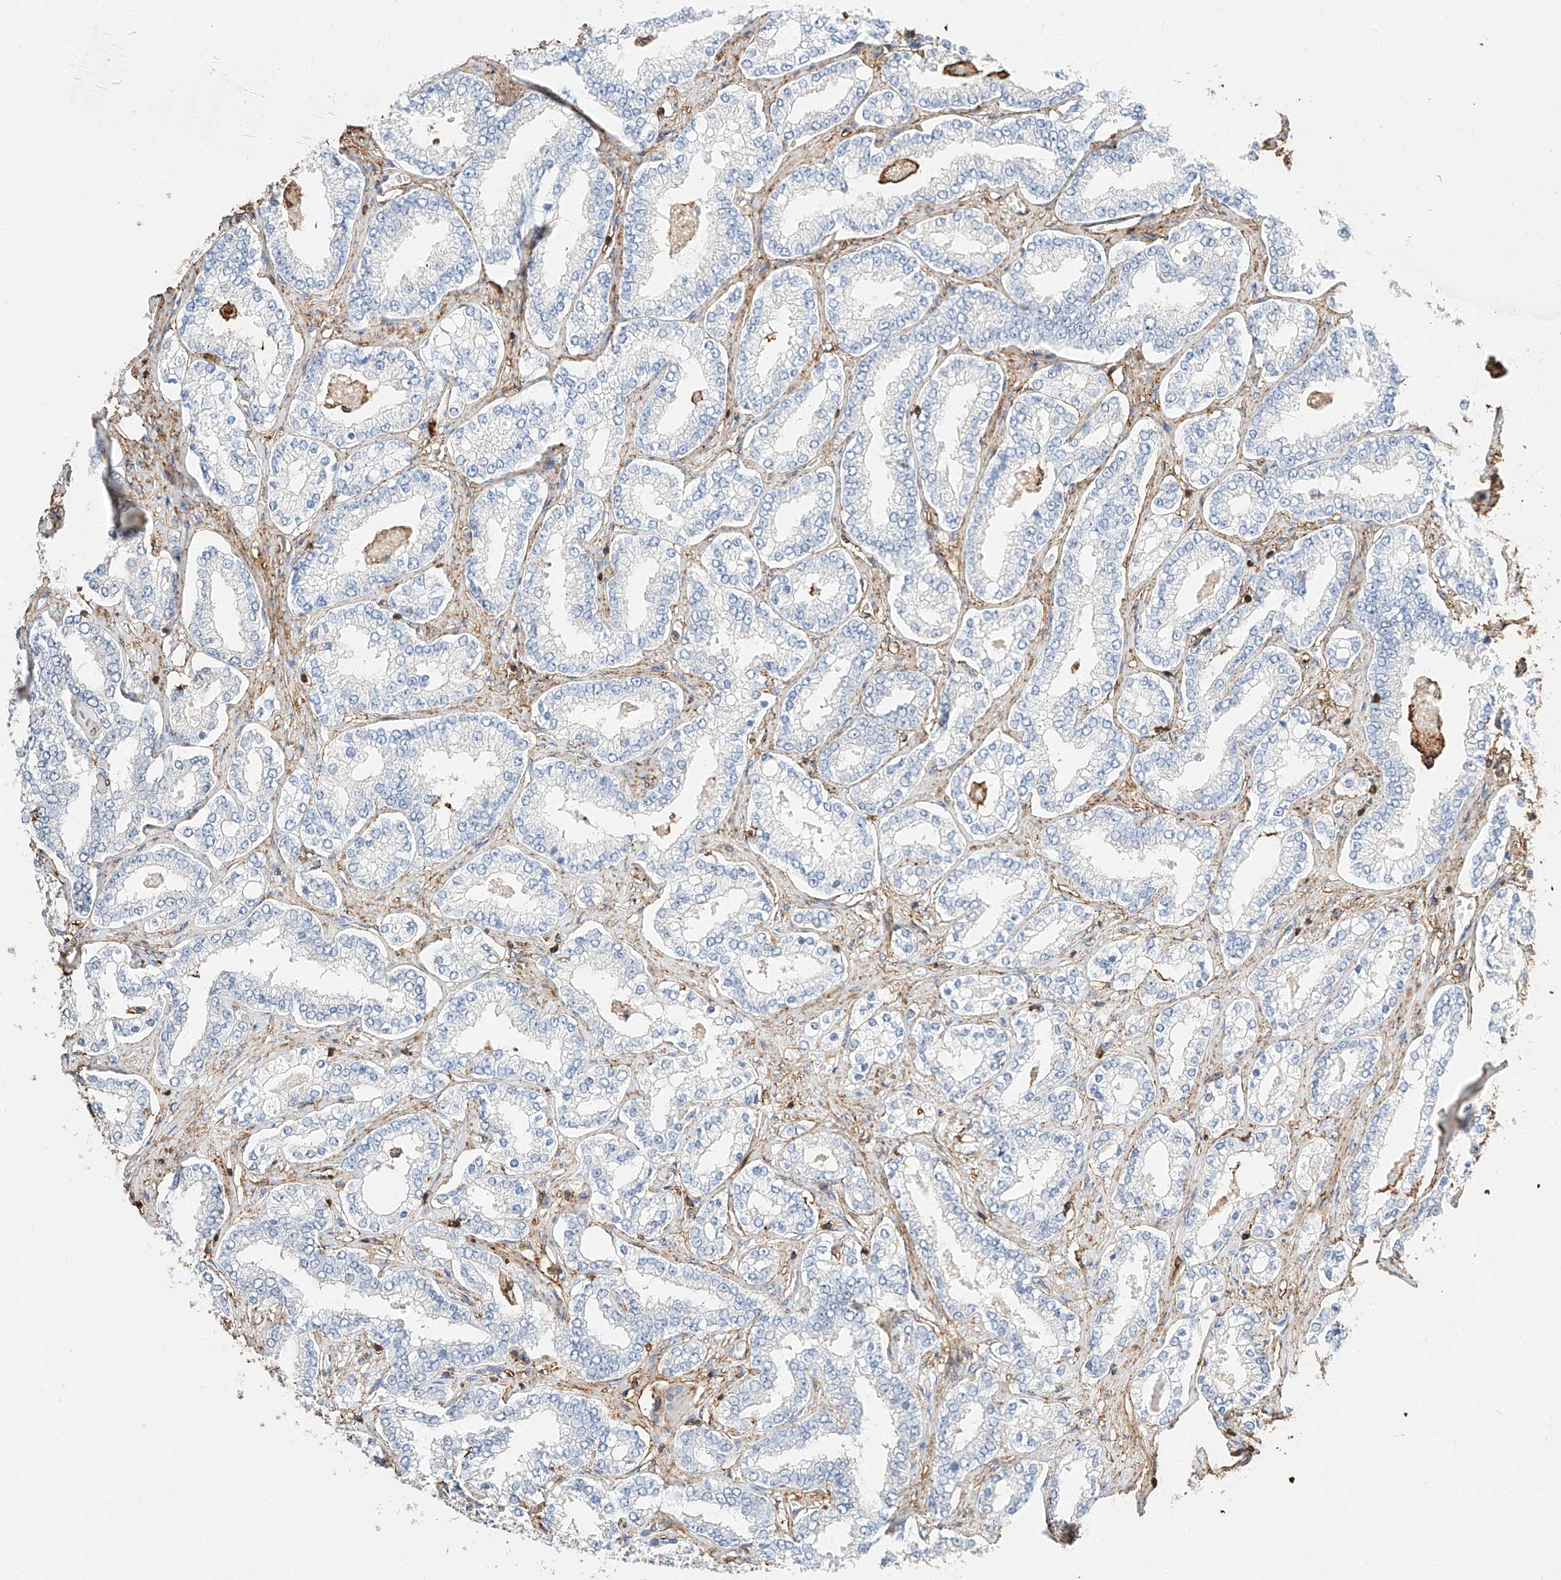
{"staining": {"intensity": "negative", "quantity": "none", "location": "none"}, "tissue": "prostate cancer", "cell_type": "Tumor cells", "image_type": "cancer", "snomed": [{"axis": "morphology", "description": "Normal tissue, NOS"}, {"axis": "morphology", "description": "Adenocarcinoma, High grade"}, {"axis": "topography", "description": "Prostate"}], "caption": "Image shows no protein staining in tumor cells of prostate adenocarcinoma (high-grade) tissue.", "gene": "WFS1", "patient": {"sex": "male", "age": 83}}